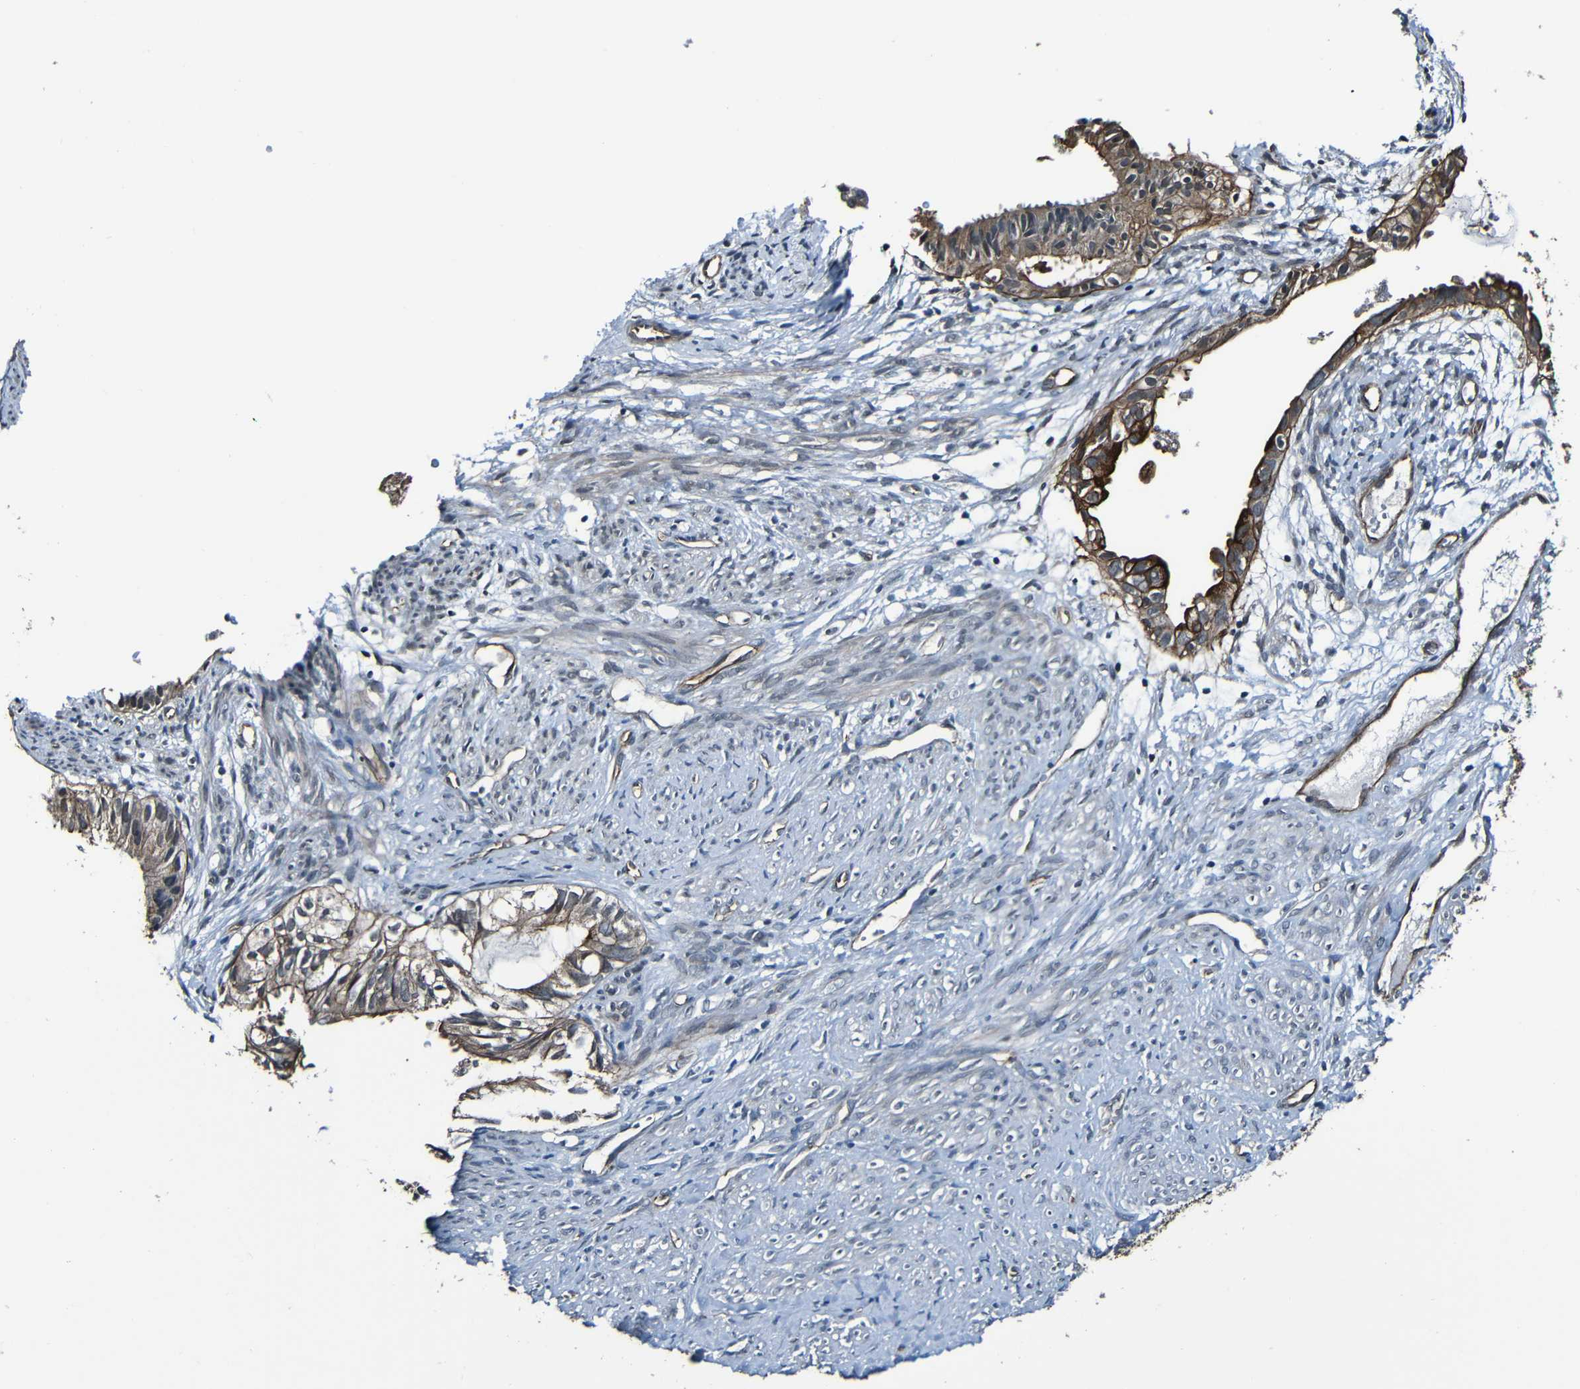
{"staining": {"intensity": "moderate", "quantity": ">75%", "location": "cytoplasmic/membranous"}, "tissue": "cervical cancer", "cell_type": "Tumor cells", "image_type": "cancer", "snomed": [{"axis": "morphology", "description": "Normal tissue, NOS"}, {"axis": "morphology", "description": "Adenocarcinoma, NOS"}, {"axis": "topography", "description": "Cervix"}, {"axis": "topography", "description": "Endometrium"}], "caption": "IHC photomicrograph of adenocarcinoma (cervical) stained for a protein (brown), which shows medium levels of moderate cytoplasmic/membranous staining in approximately >75% of tumor cells.", "gene": "LGR5", "patient": {"sex": "female", "age": 86}}